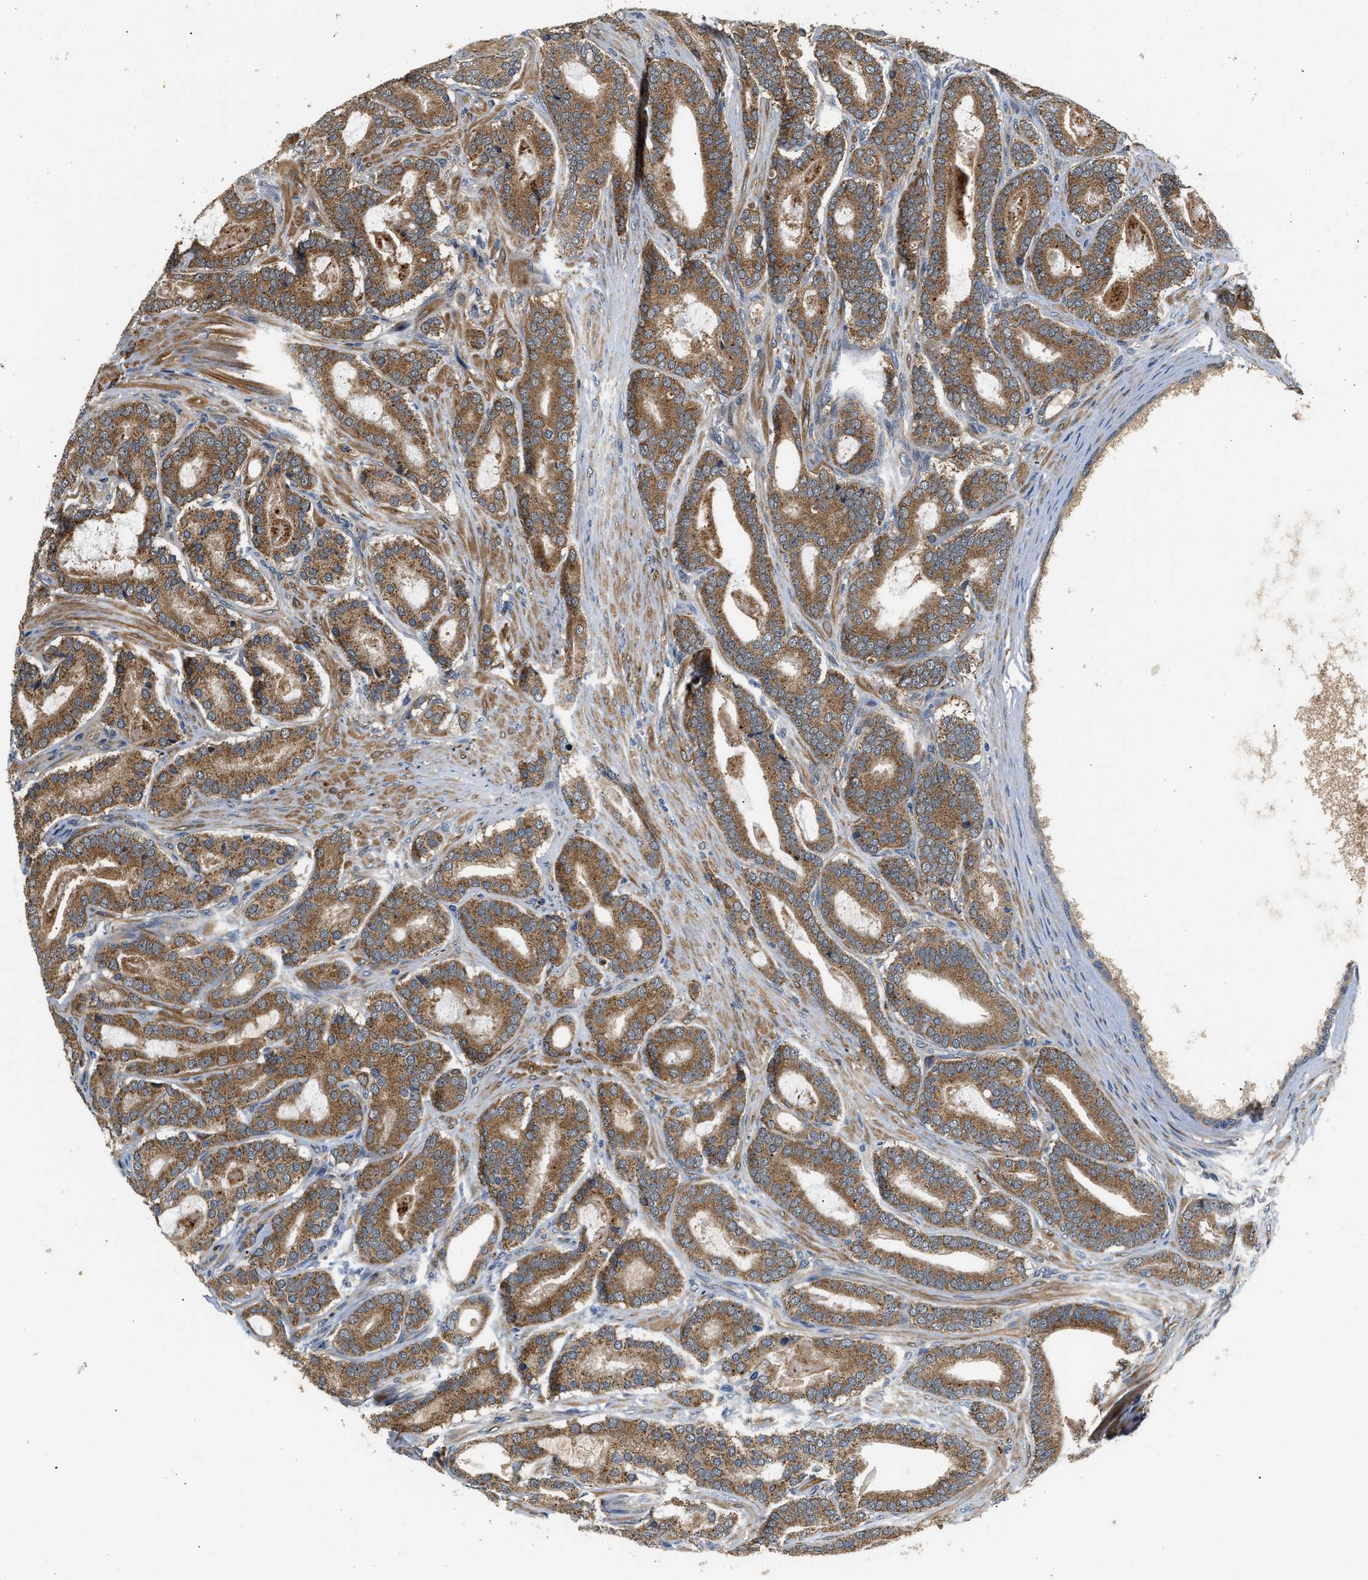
{"staining": {"intensity": "moderate", "quantity": ">75%", "location": "cytoplasmic/membranous"}, "tissue": "prostate cancer", "cell_type": "Tumor cells", "image_type": "cancer", "snomed": [{"axis": "morphology", "description": "Adenocarcinoma, High grade"}, {"axis": "topography", "description": "Prostate"}], "caption": "DAB immunohistochemical staining of human prostate cancer shows moderate cytoplasmic/membranous protein staining in about >75% of tumor cells. (brown staining indicates protein expression, while blue staining denotes nuclei).", "gene": "LARP6", "patient": {"sex": "male", "age": 60}}